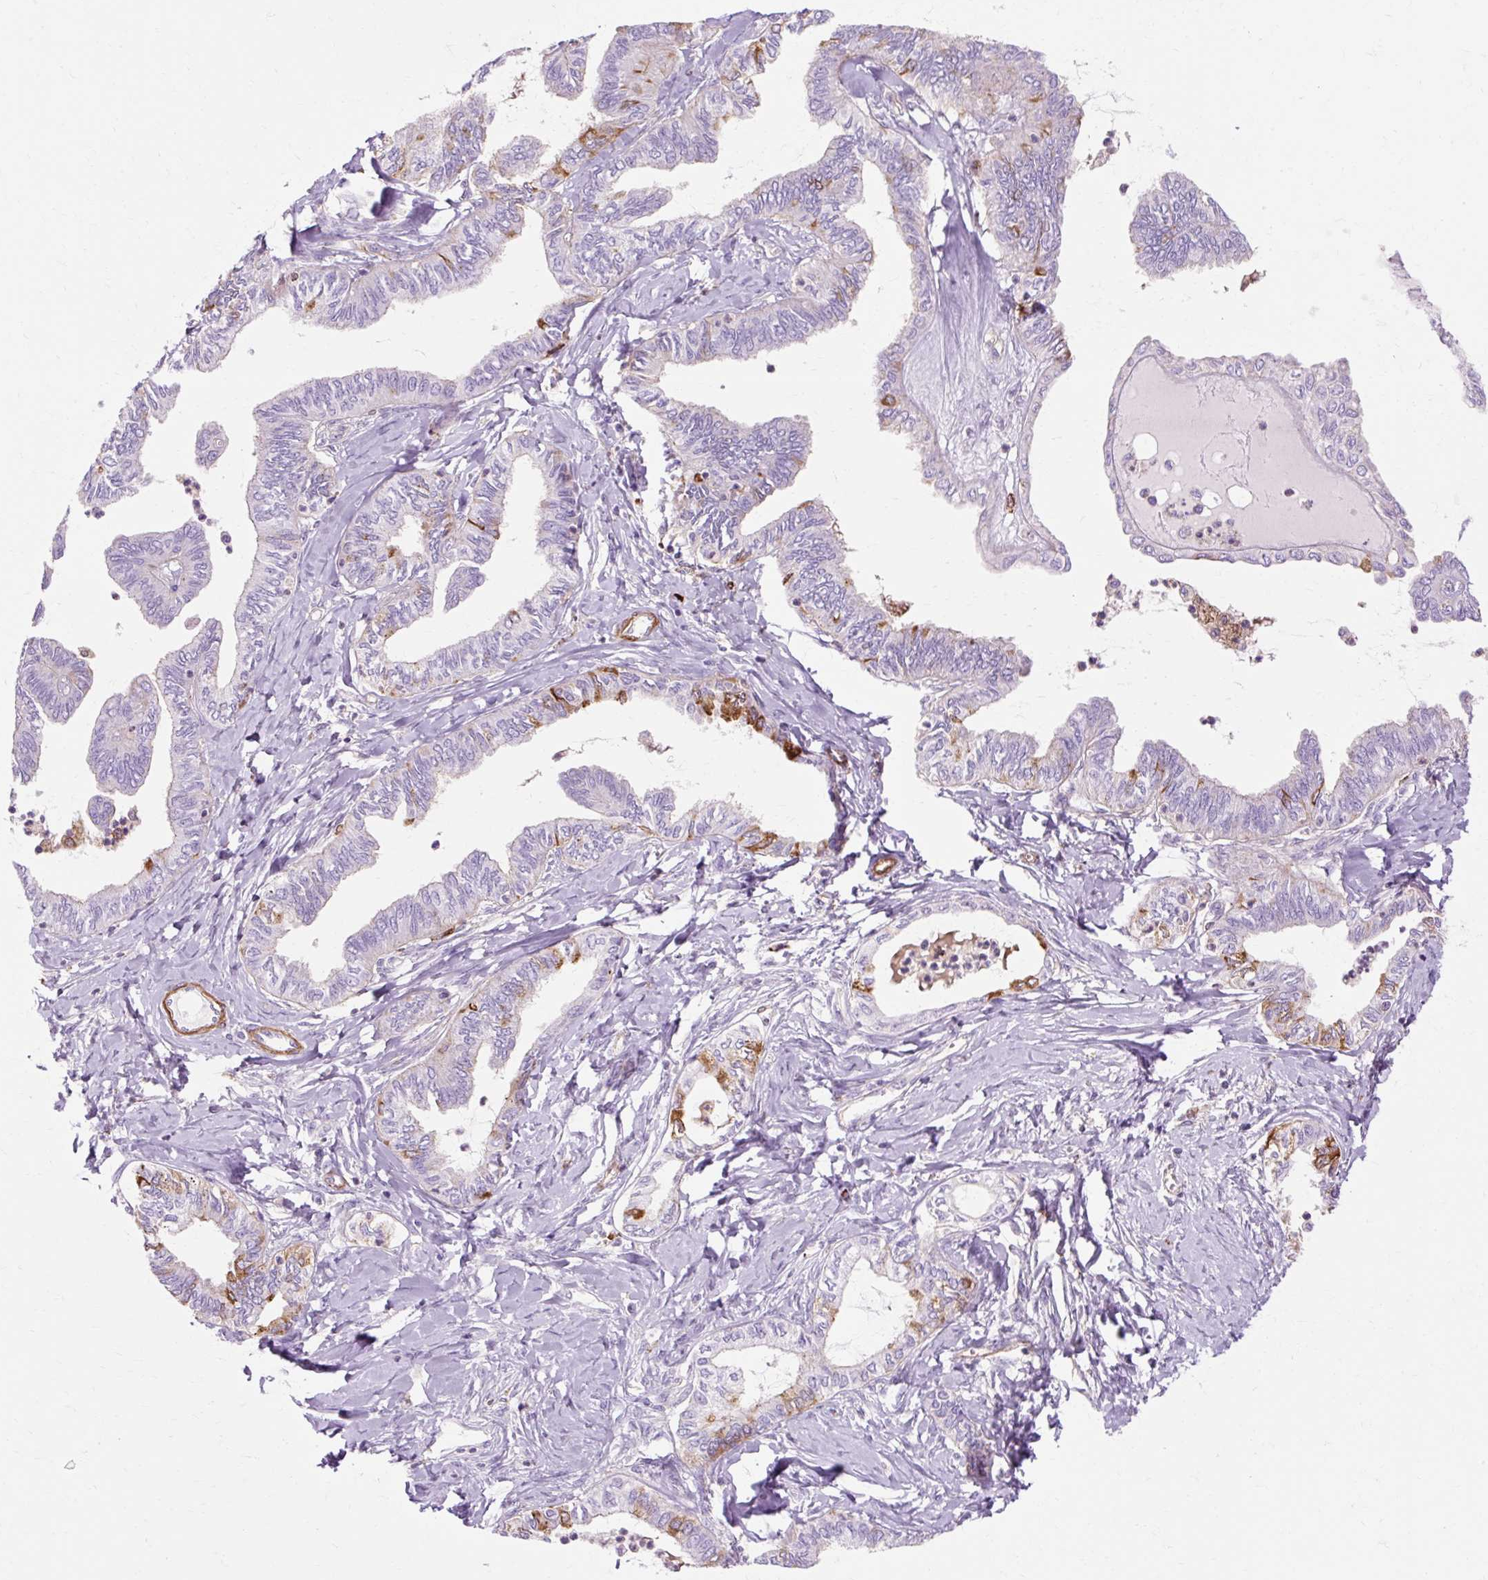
{"staining": {"intensity": "moderate", "quantity": "<25%", "location": "cytoplasmic/membranous"}, "tissue": "ovarian cancer", "cell_type": "Tumor cells", "image_type": "cancer", "snomed": [{"axis": "morphology", "description": "Carcinoma, endometroid"}, {"axis": "topography", "description": "Ovary"}], "caption": "High-magnification brightfield microscopy of endometroid carcinoma (ovarian) stained with DAB (3,3'-diaminobenzidine) (brown) and counterstained with hematoxylin (blue). tumor cells exhibit moderate cytoplasmic/membranous positivity is seen in approximately<25% of cells.", "gene": "TBC1D2B", "patient": {"sex": "female", "age": 70}}